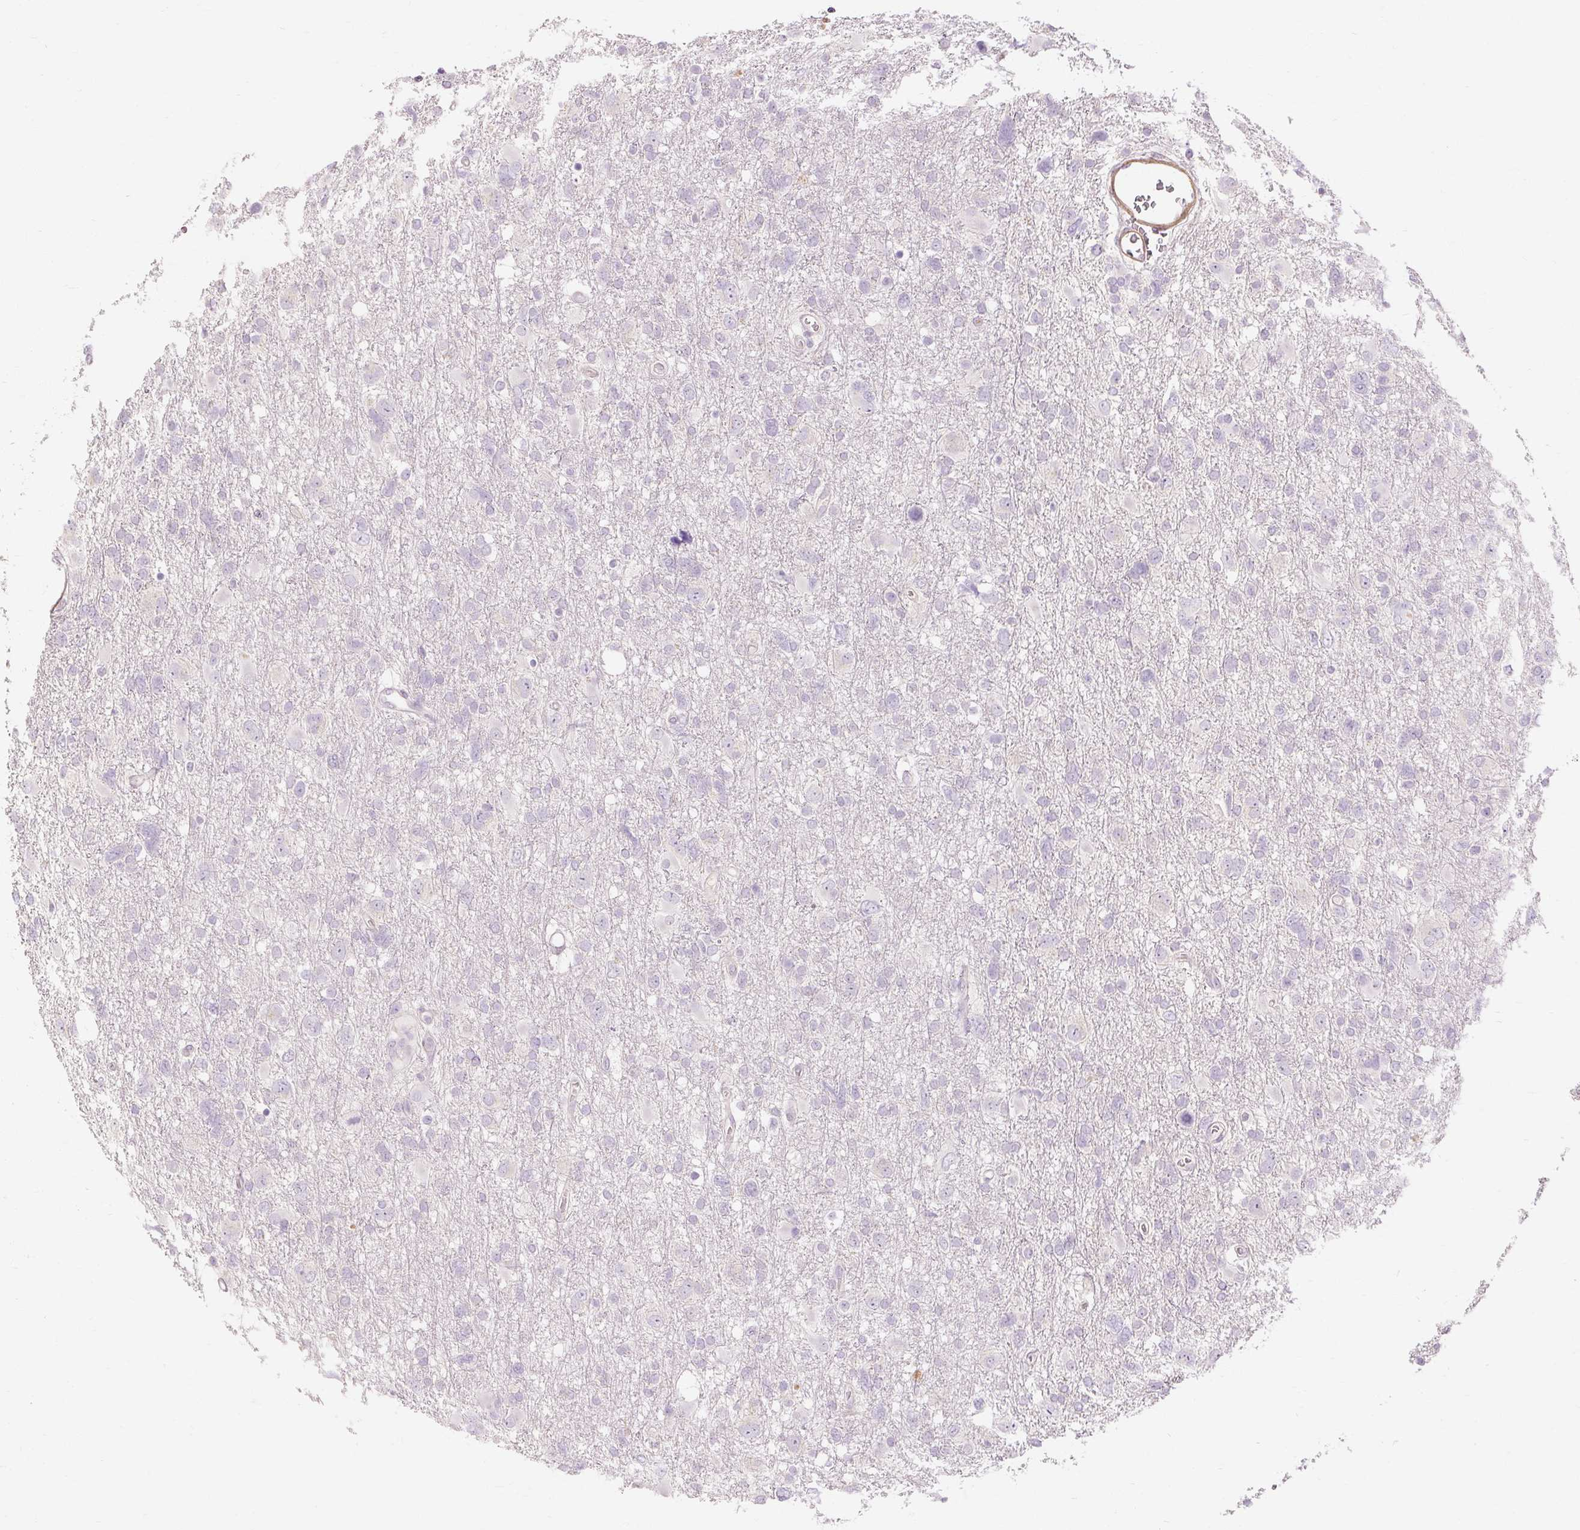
{"staining": {"intensity": "negative", "quantity": "none", "location": "none"}, "tissue": "glioma", "cell_type": "Tumor cells", "image_type": "cancer", "snomed": [{"axis": "morphology", "description": "Glioma, malignant, High grade"}, {"axis": "topography", "description": "Brain"}], "caption": "High power microscopy photomicrograph of an IHC photomicrograph of glioma, revealing no significant positivity in tumor cells.", "gene": "CAPN3", "patient": {"sex": "male", "age": 61}}